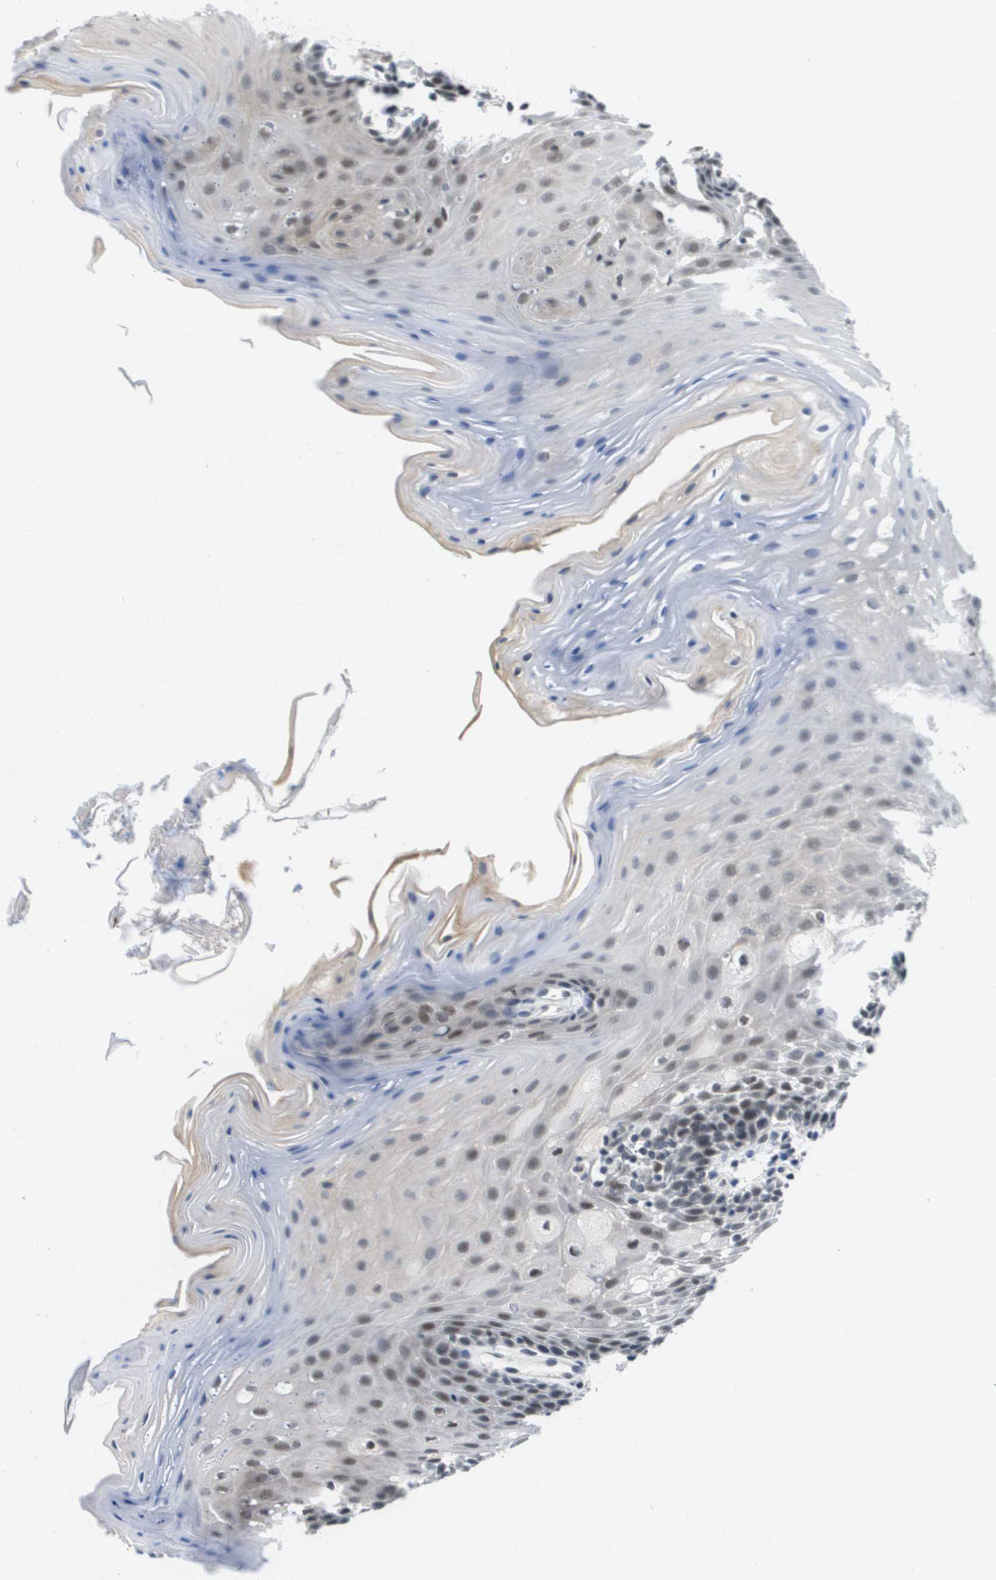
{"staining": {"intensity": "moderate", "quantity": "25%-75%", "location": "nuclear"}, "tissue": "oral mucosa", "cell_type": "Squamous epithelial cells", "image_type": "normal", "snomed": [{"axis": "morphology", "description": "Normal tissue, NOS"}, {"axis": "morphology", "description": "Squamous cell carcinoma, NOS"}, {"axis": "topography", "description": "Oral tissue"}, {"axis": "topography", "description": "Head-Neck"}], "caption": "Immunohistochemical staining of unremarkable human oral mucosa displays 25%-75% levels of moderate nuclear protein expression in about 25%-75% of squamous epithelial cells. (DAB (3,3'-diaminobenzidine) IHC with brightfield microscopy, high magnification).", "gene": "ISY1", "patient": {"sex": "male", "age": 71}}